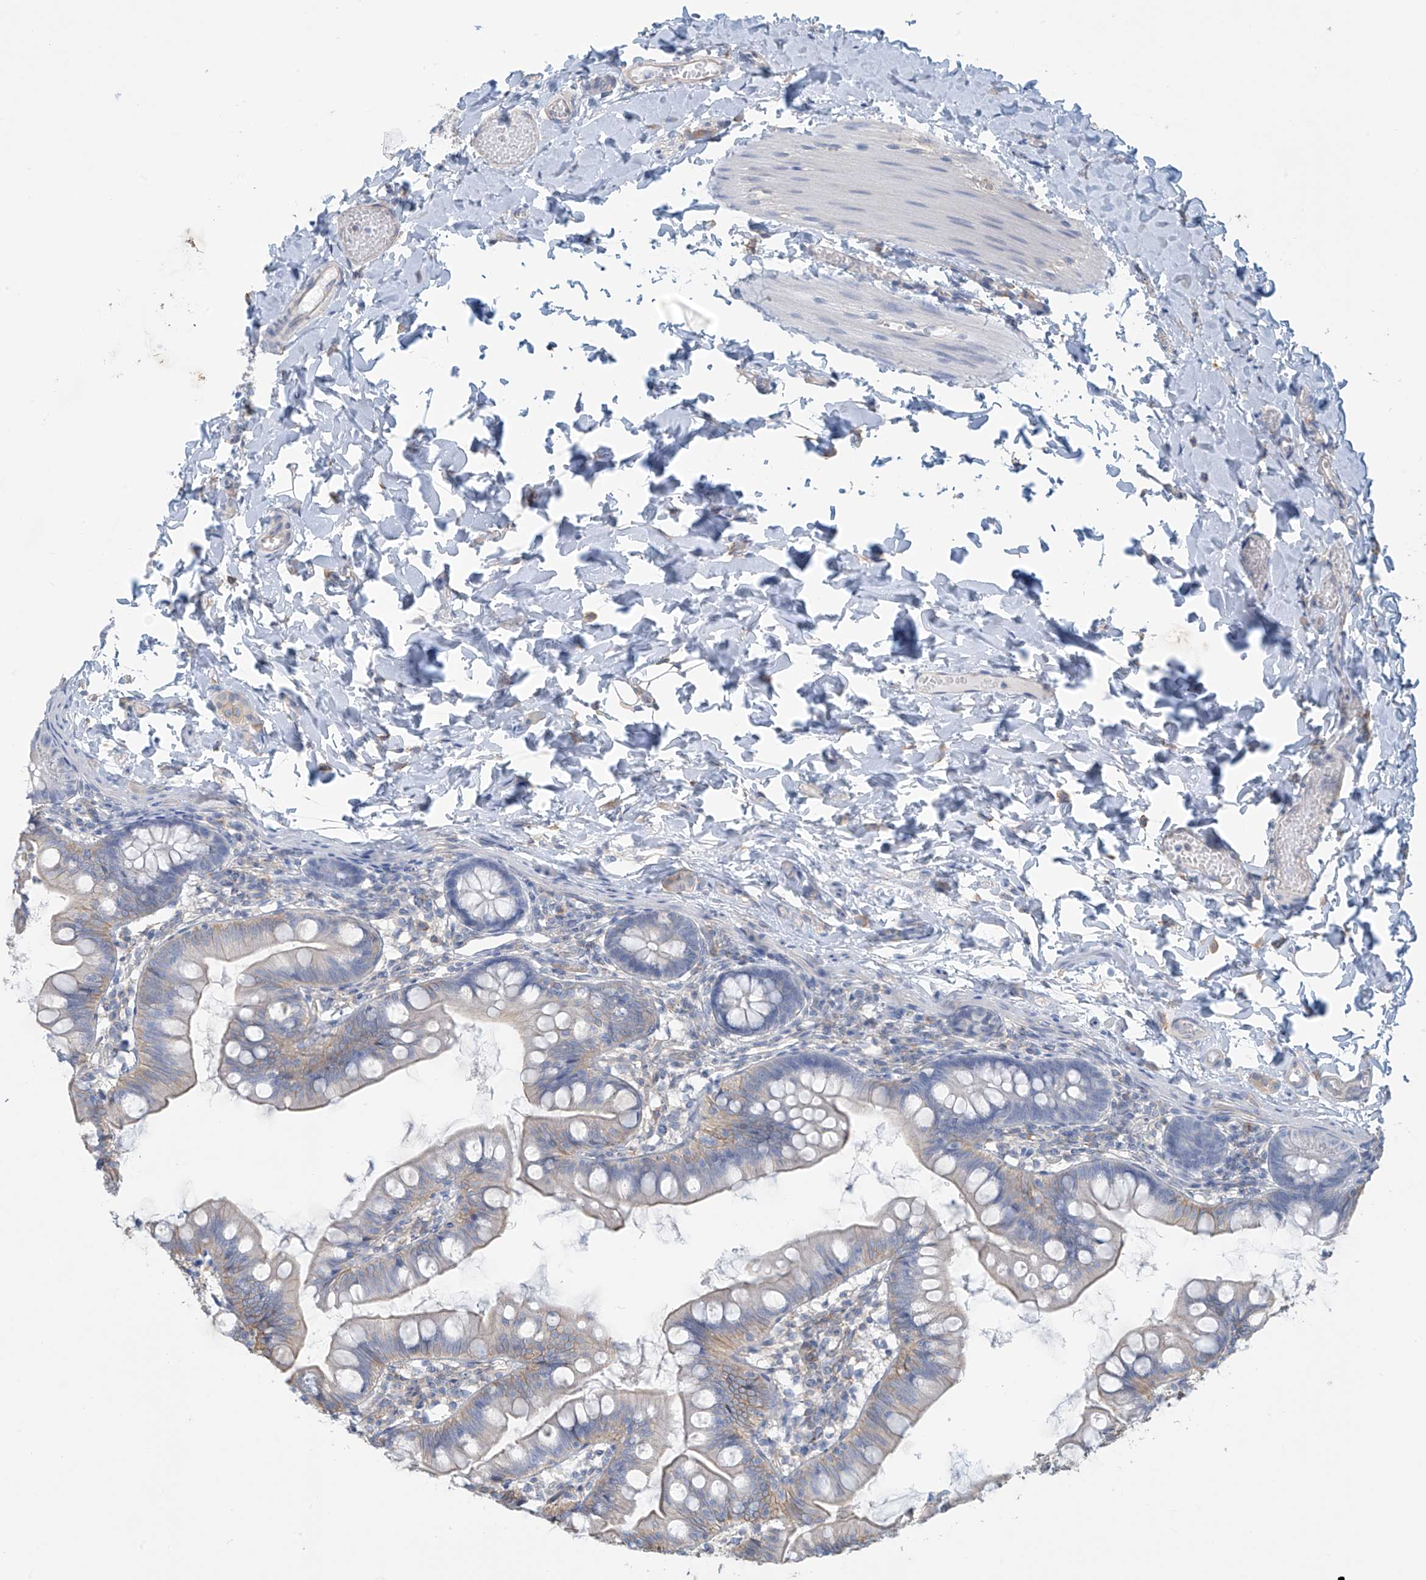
{"staining": {"intensity": "weak", "quantity": "25%-75%", "location": "cytoplasmic/membranous"}, "tissue": "small intestine", "cell_type": "Glandular cells", "image_type": "normal", "snomed": [{"axis": "morphology", "description": "Normal tissue, NOS"}, {"axis": "topography", "description": "Small intestine"}], "caption": "Immunohistochemistry (IHC) staining of unremarkable small intestine, which shows low levels of weak cytoplasmic/membranous expression in about 25%-75% of glandular cells indicating weak cytoplasmic/membranous protein staining. The staining was performed using DAB (3,3'-diaminobenzidine) (brown) for protein detection and nuclei were counterstained in hematoxylin (blue).", "gene": "ZNF846", "patient": {"sex": "male", "age": 7}}